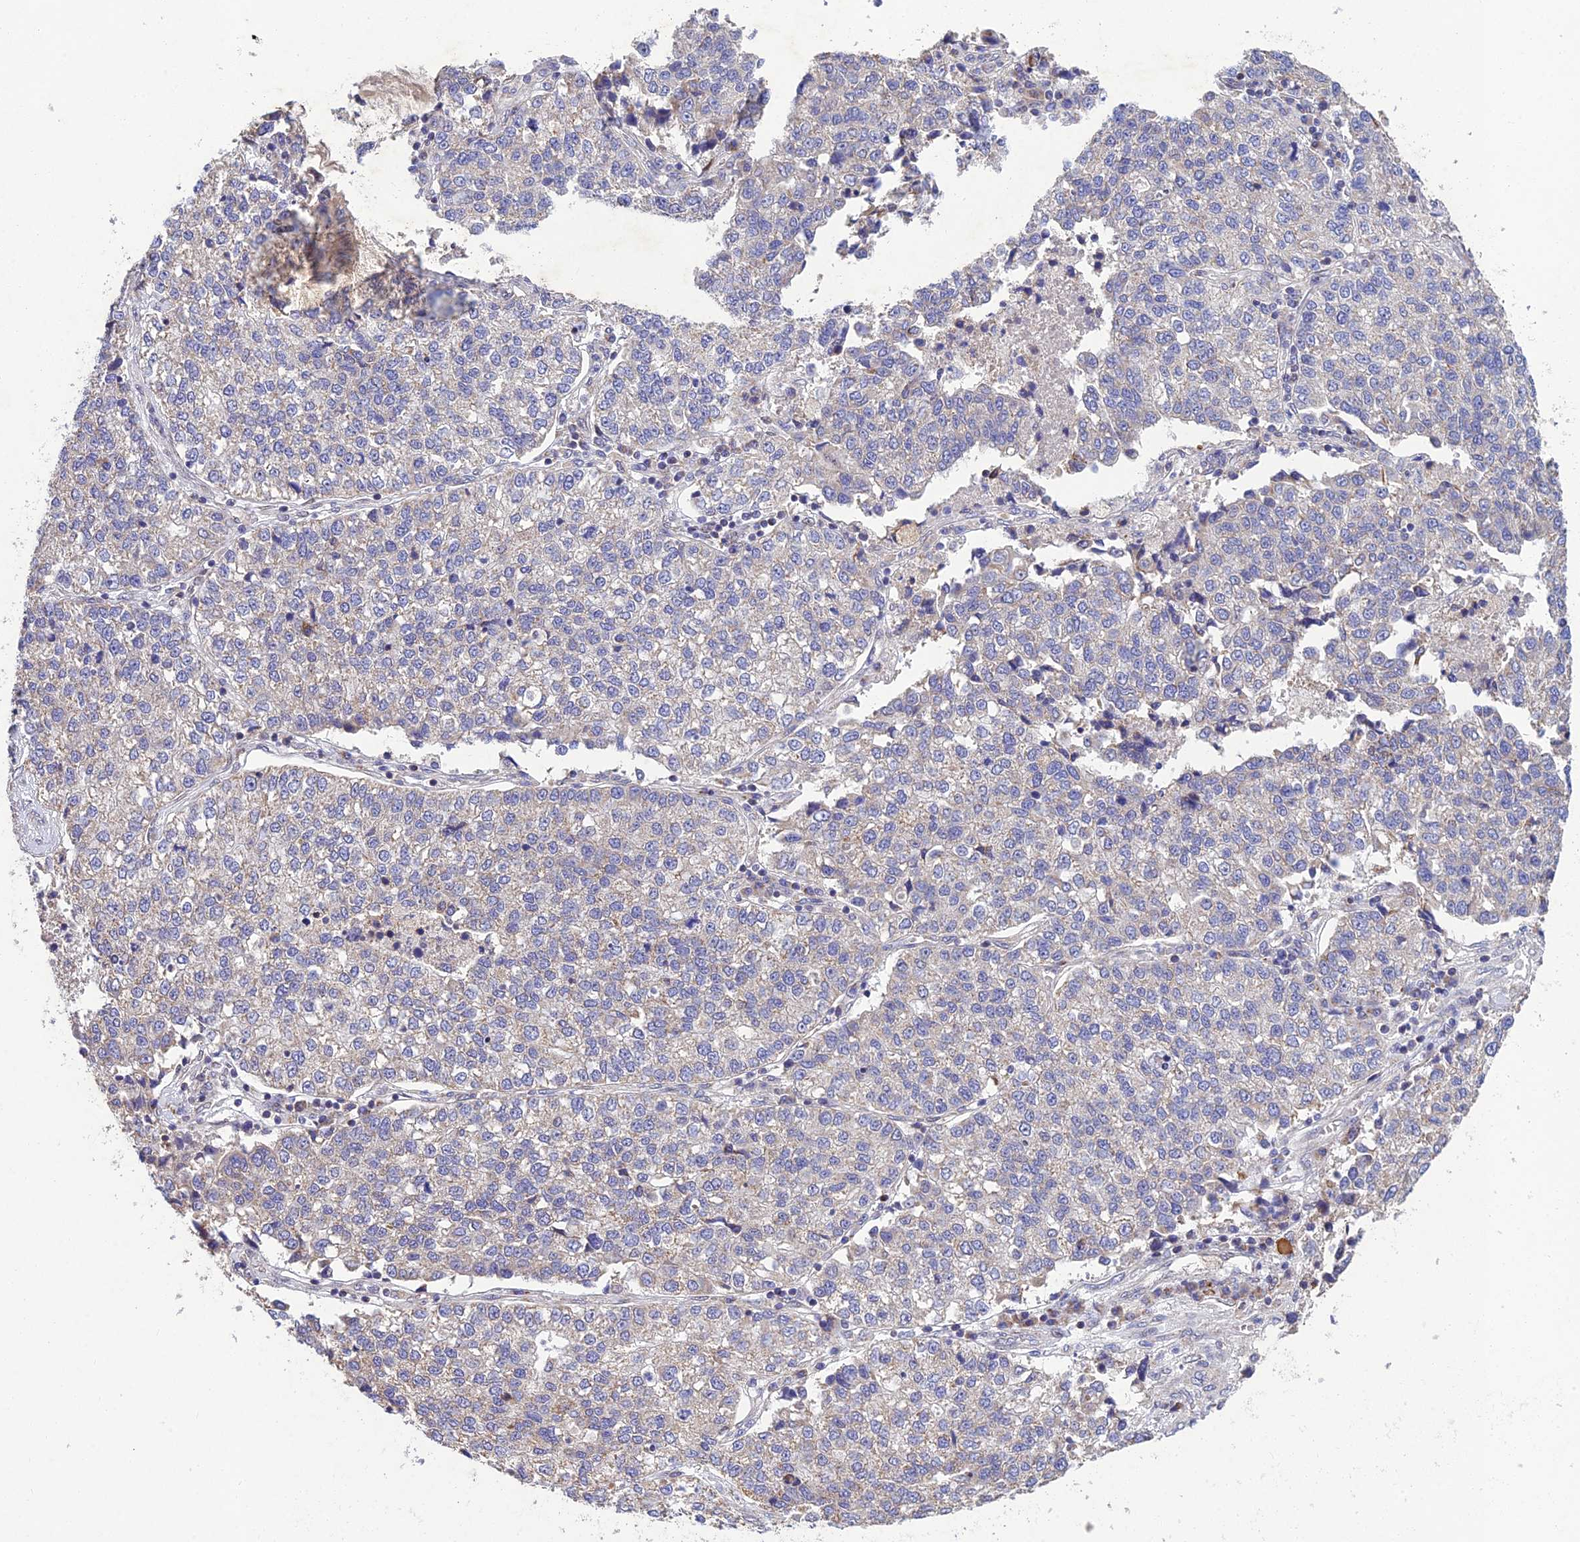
{"staining": {"intensity": "negative", "quantity": "none", "location": "none"}, "tissue": "lung cancer", "cell_type": "Tumor cells", "image_type": "cancer", "snomed": [{"axis": "morphology", "description": "Adenocarcinoma, NOS"}, {"axis": "topography", "description": "Lung"}], "caption": "This is an IHC image of lung cancer. There is no expression in tumor cells.", "gene": "MGAT2", "patient": {"sex": "male", "age": 49}}